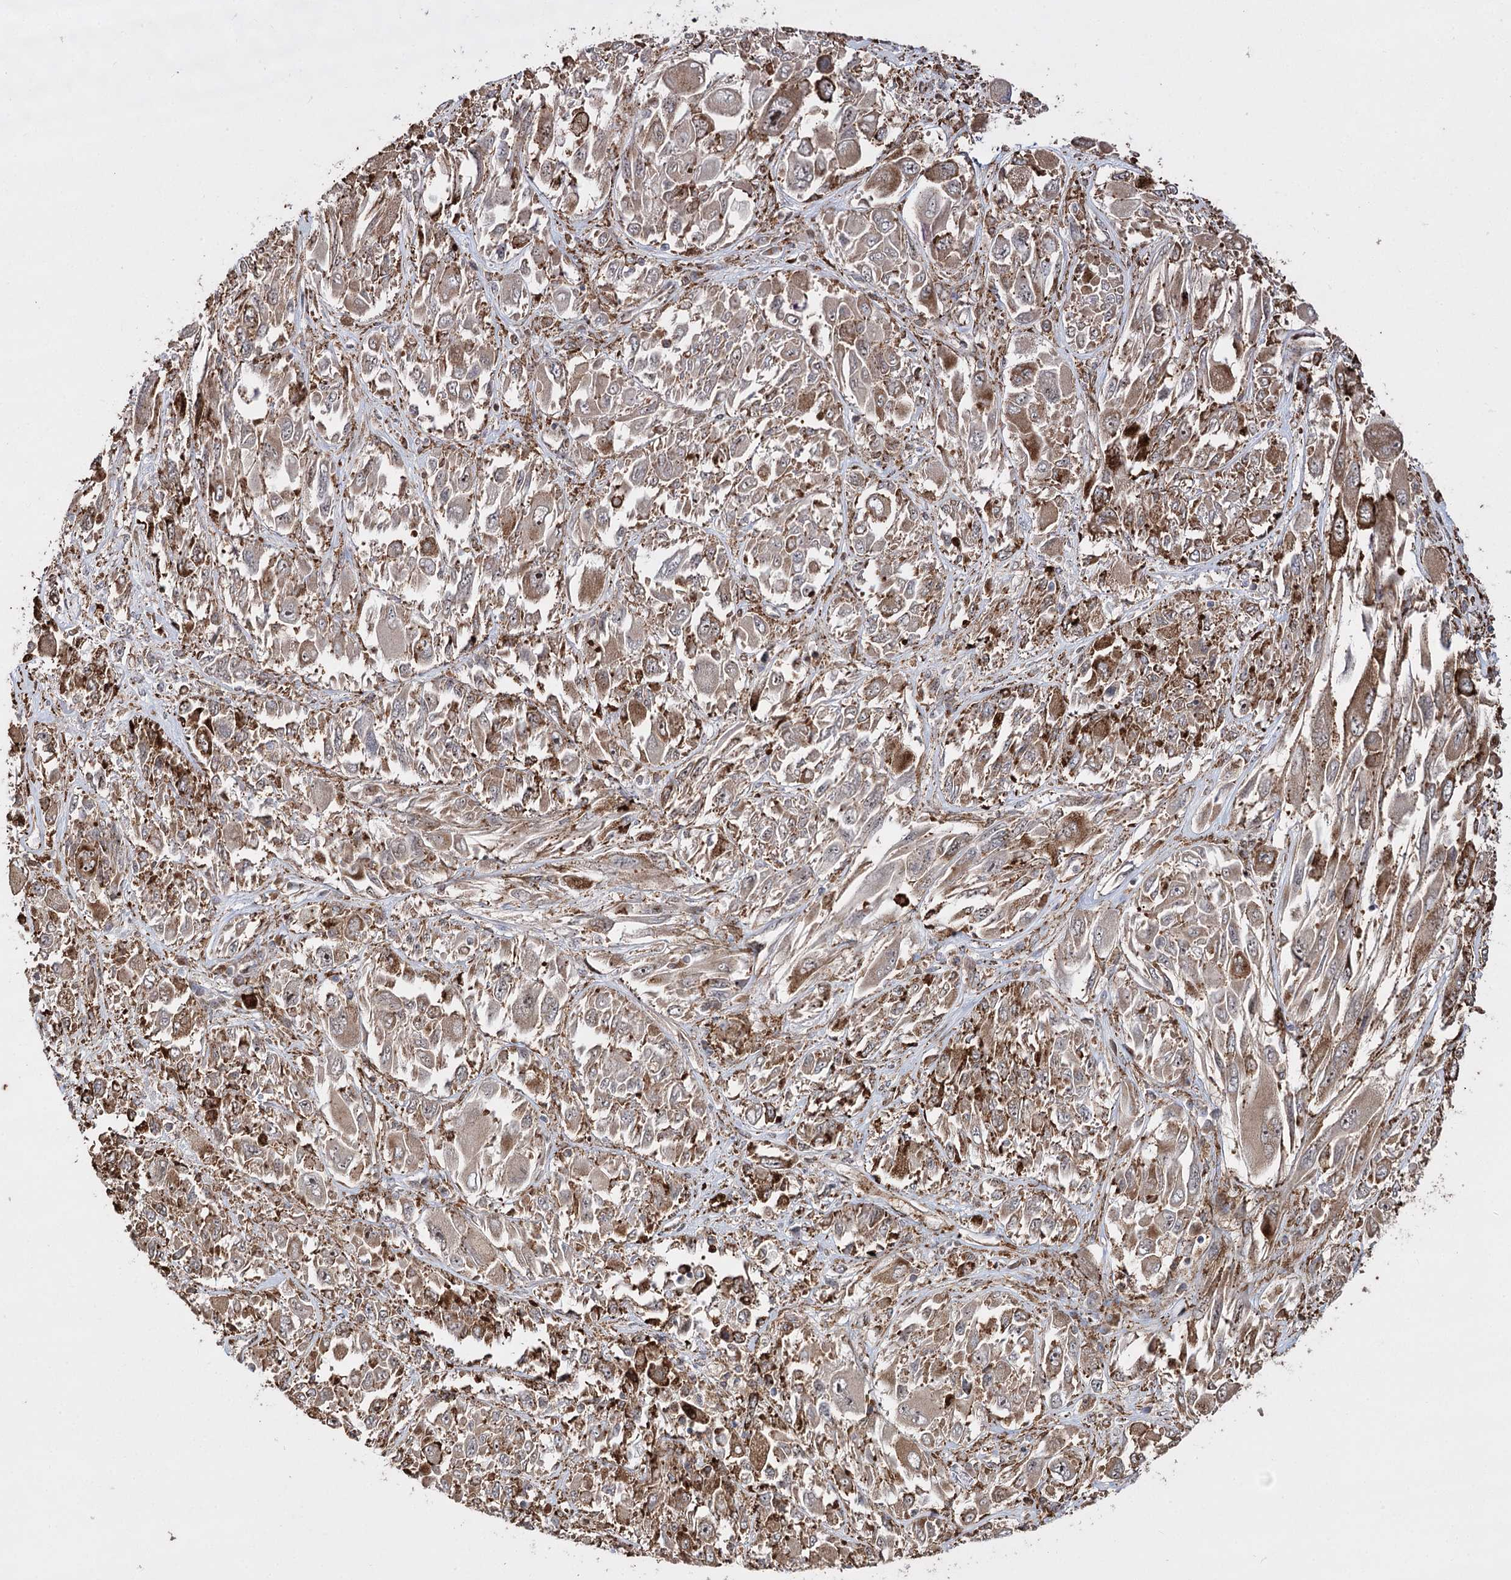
{"staining": {"intensity": "moderate", "quantity": ">75%", "location": "cytoplasmic/membranous"}, "tissue": "melanoma", "cell_type": "Tumor cells", "image_type": "cancer", "snomed": [{"axis": "morphology", "description": "Malignant melanoma, NOS"}, {"axis": "topography", "description": "Skin"}], "caption": "Malignant melanoma stained for a protein displays moderate cytoplasmic/membranous positivity in tumor cells. The staining was performed using DAB to visualize the protein expression in brown, while the nuclei were stained in blue with hematoxylin (Magnification: 20x).", "gene": "FANCL", "patient": {"sex": "female", "age": 91}}